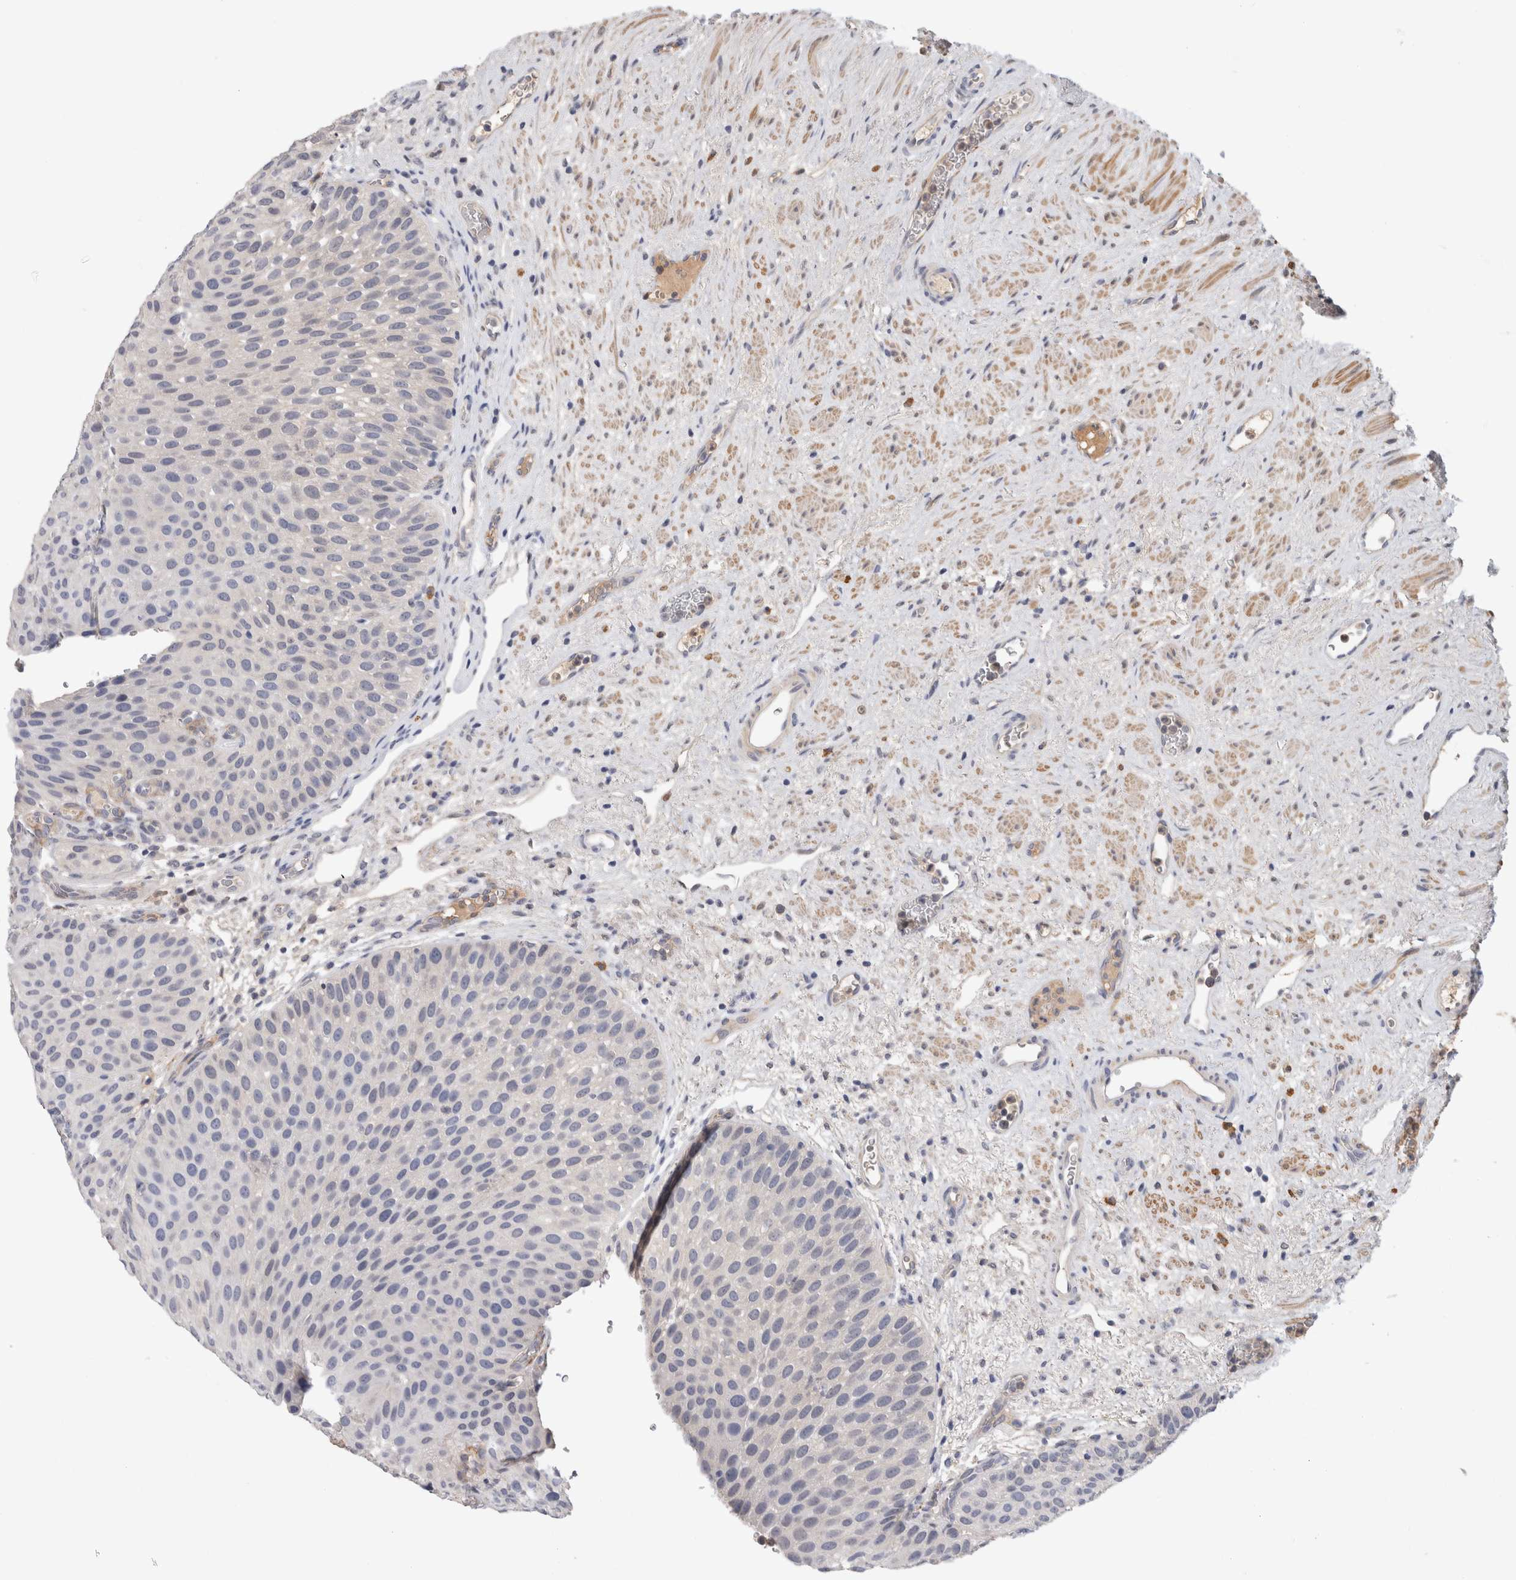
{"staining": {"intensity": "negative", "quantity": "none", "location": "none"}, "tissue": "urothelial cancer", "cell_type": "Tumor cells", "image_type": "cancer", "snomed": [{"axis": "morphology", "description": "Normal tissue, NOS"}, {"axis": "morphology", "description": "Urothelial carcinoma, Low grade"}, {"axis": "topography", "description": "Urinary bladder"}, {"axis": "topography", "description": "Prostate"}], "caption": "The IHC photomicrograph has no significant positivity in tumor cells of urothelial cancer tissue. (Immunohistochemistry (ihc), brightfield microscopy, high magnification).", "gene": "PGM1", "patient": {"sex": "male", "age": 60}}